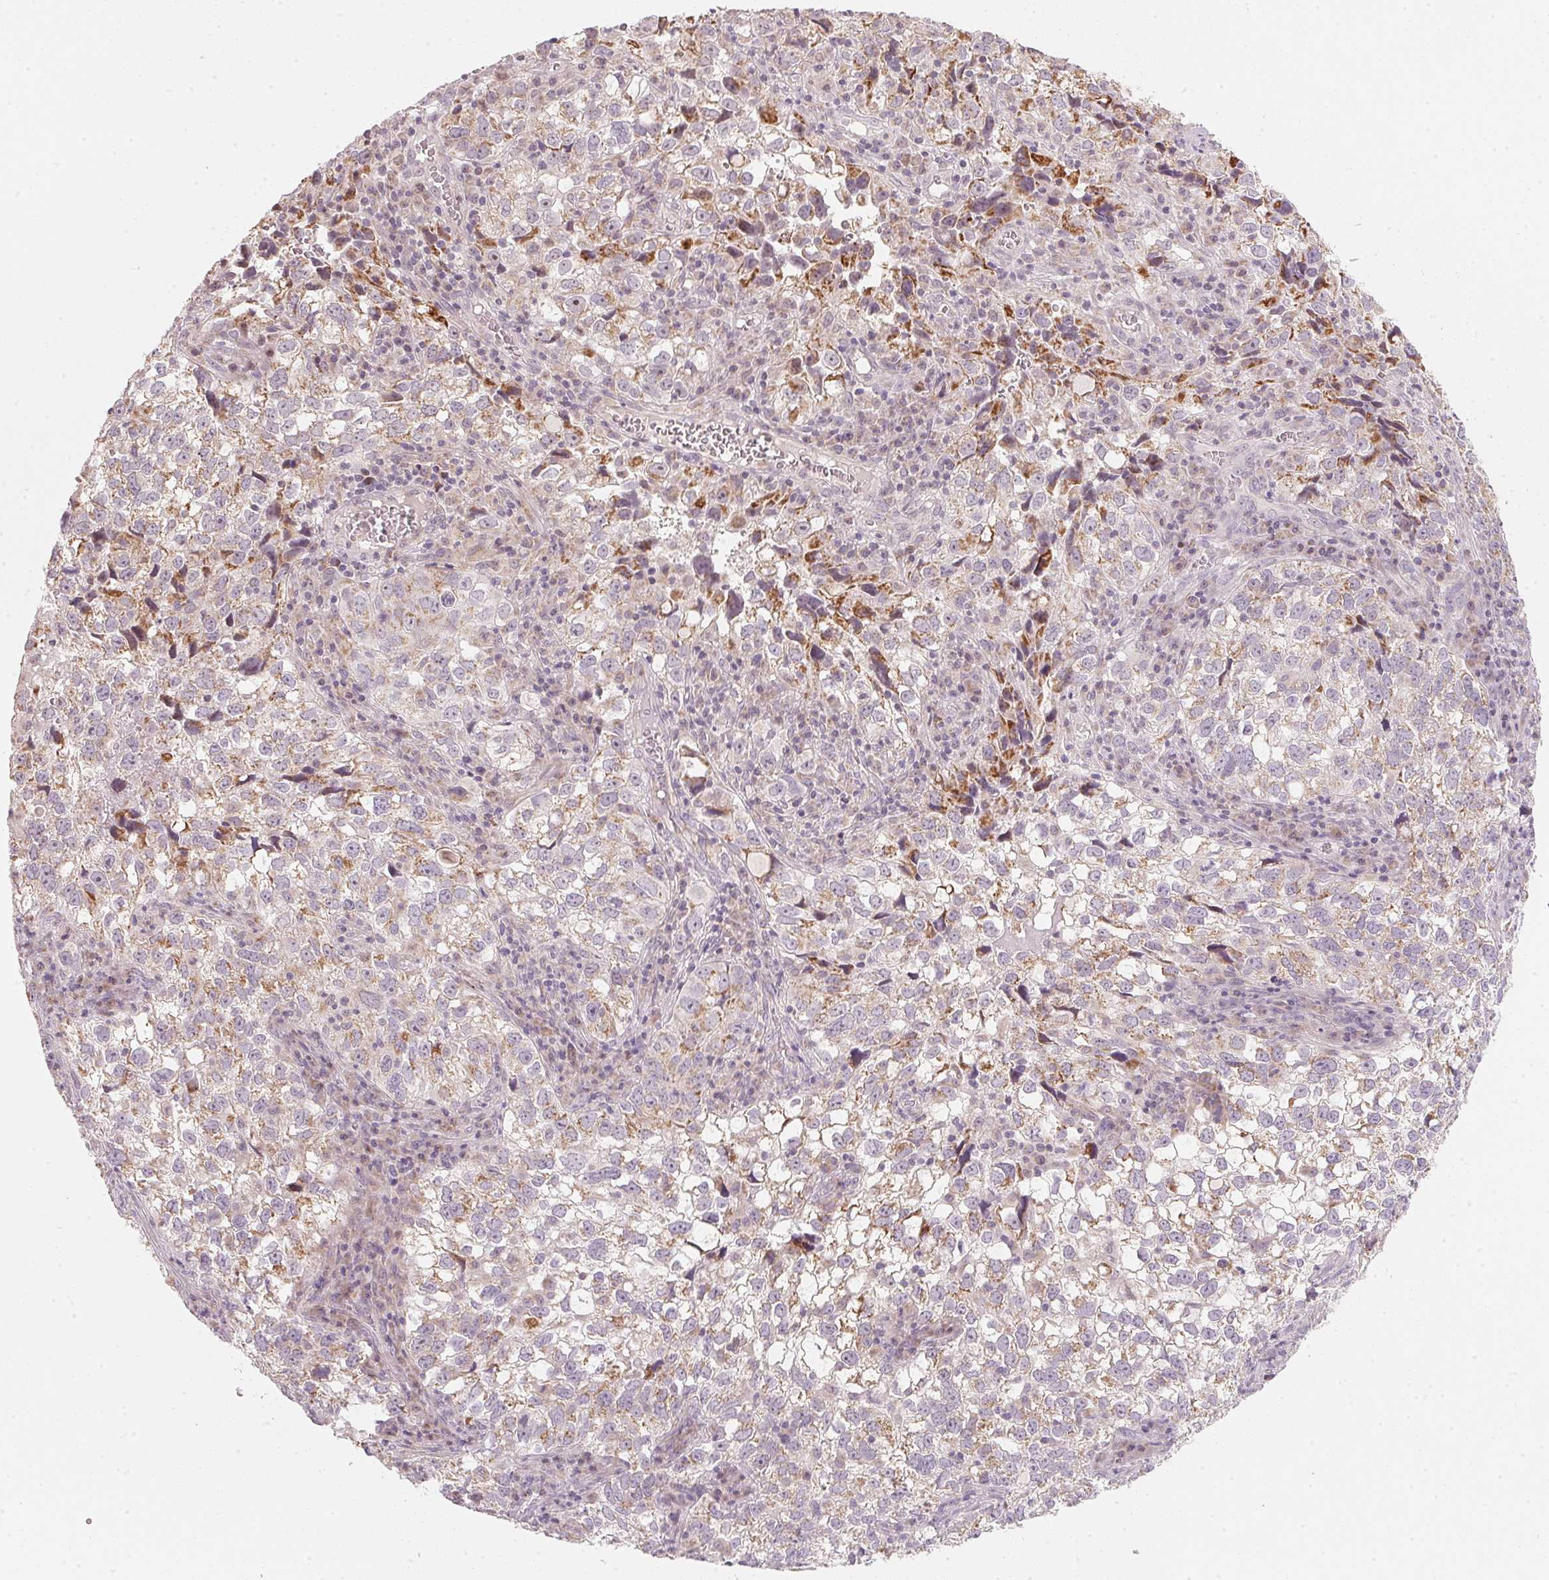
{"staining": {"intensity": "moderate", "quantity": "25%-75%", "location": "cytoplasmic/membranous"}, "tissue": "cervical cancer", "cell_type": "Tumor cells", "image_type": "cancer", "snomed": [{"axis": "morphology", "description": "Squamous cell carcinoma, NOS"}, {"axis": "topography", "description": "Cervix"}], "caption": "Immunohistochemical staining of cervical cancer (squamous cell carcinoma) shows moderate cytoplasmic/membranous protein expression in approximately 25%-75% of tumor cells.", "gene": "COQ7", "patient": {"sex": "female", "age": 55}}